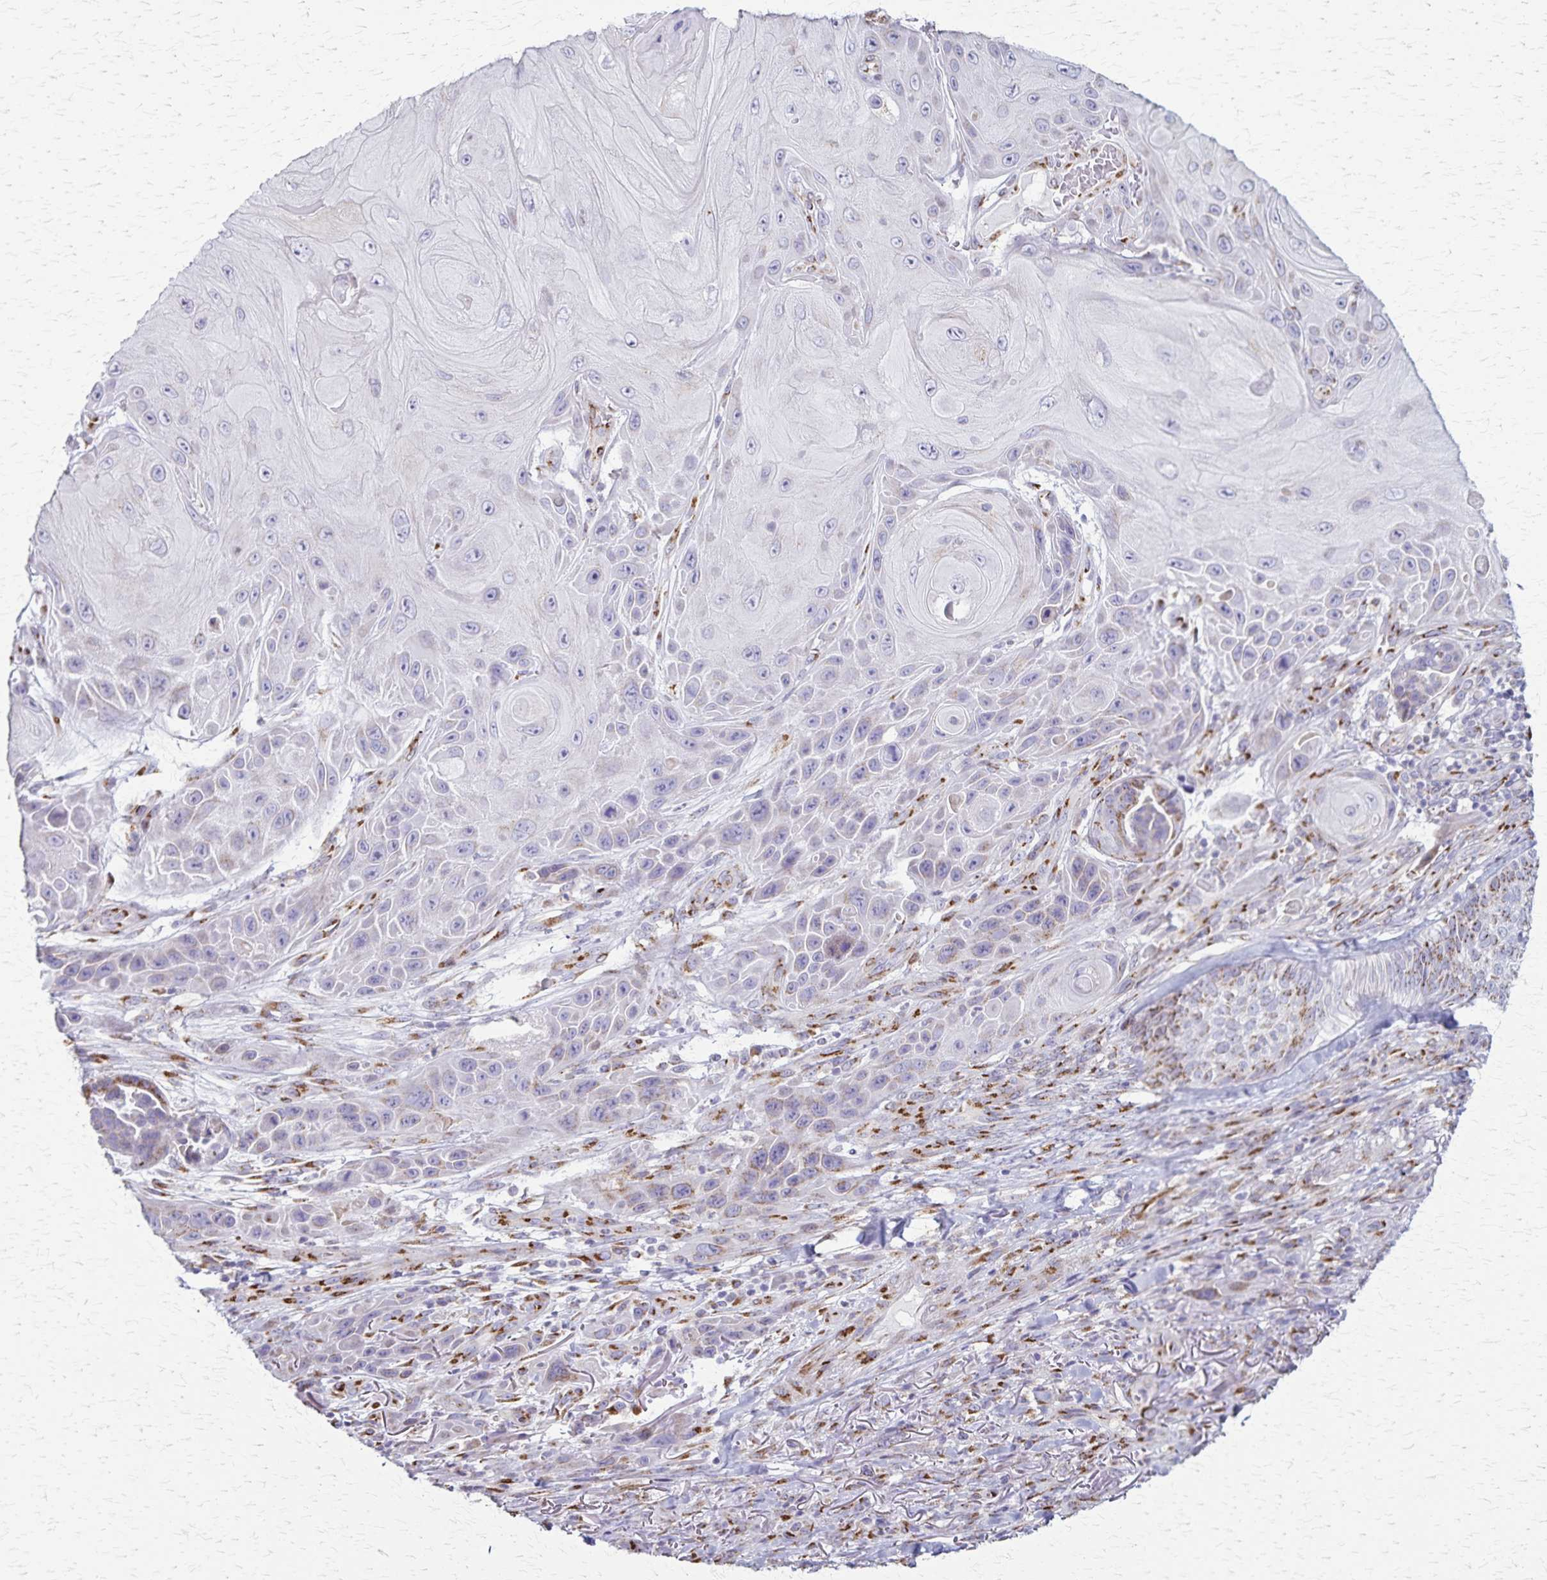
{"staining": {"intensity": "negative", "quantity": "none", "location": "none"}, "tissue": "skin cancer", "cell_type": "Tumor cells", "image_type": "cancer", "snomed": [{"axis": "morphology", "description": "Squamous cell carcinoma, NOS"}, {"axis": "topography", "description": "Skin"}], "caption": "Immunohistochemistry (IHC) histopathology image of squamous cell carcinoma (skin) stained for a protein (brown), which reveals no expression in tumor cells. Nuclei are stained in blue.", "gene": "MCFD2", "patient": {"sex": "female", "age": 94}}